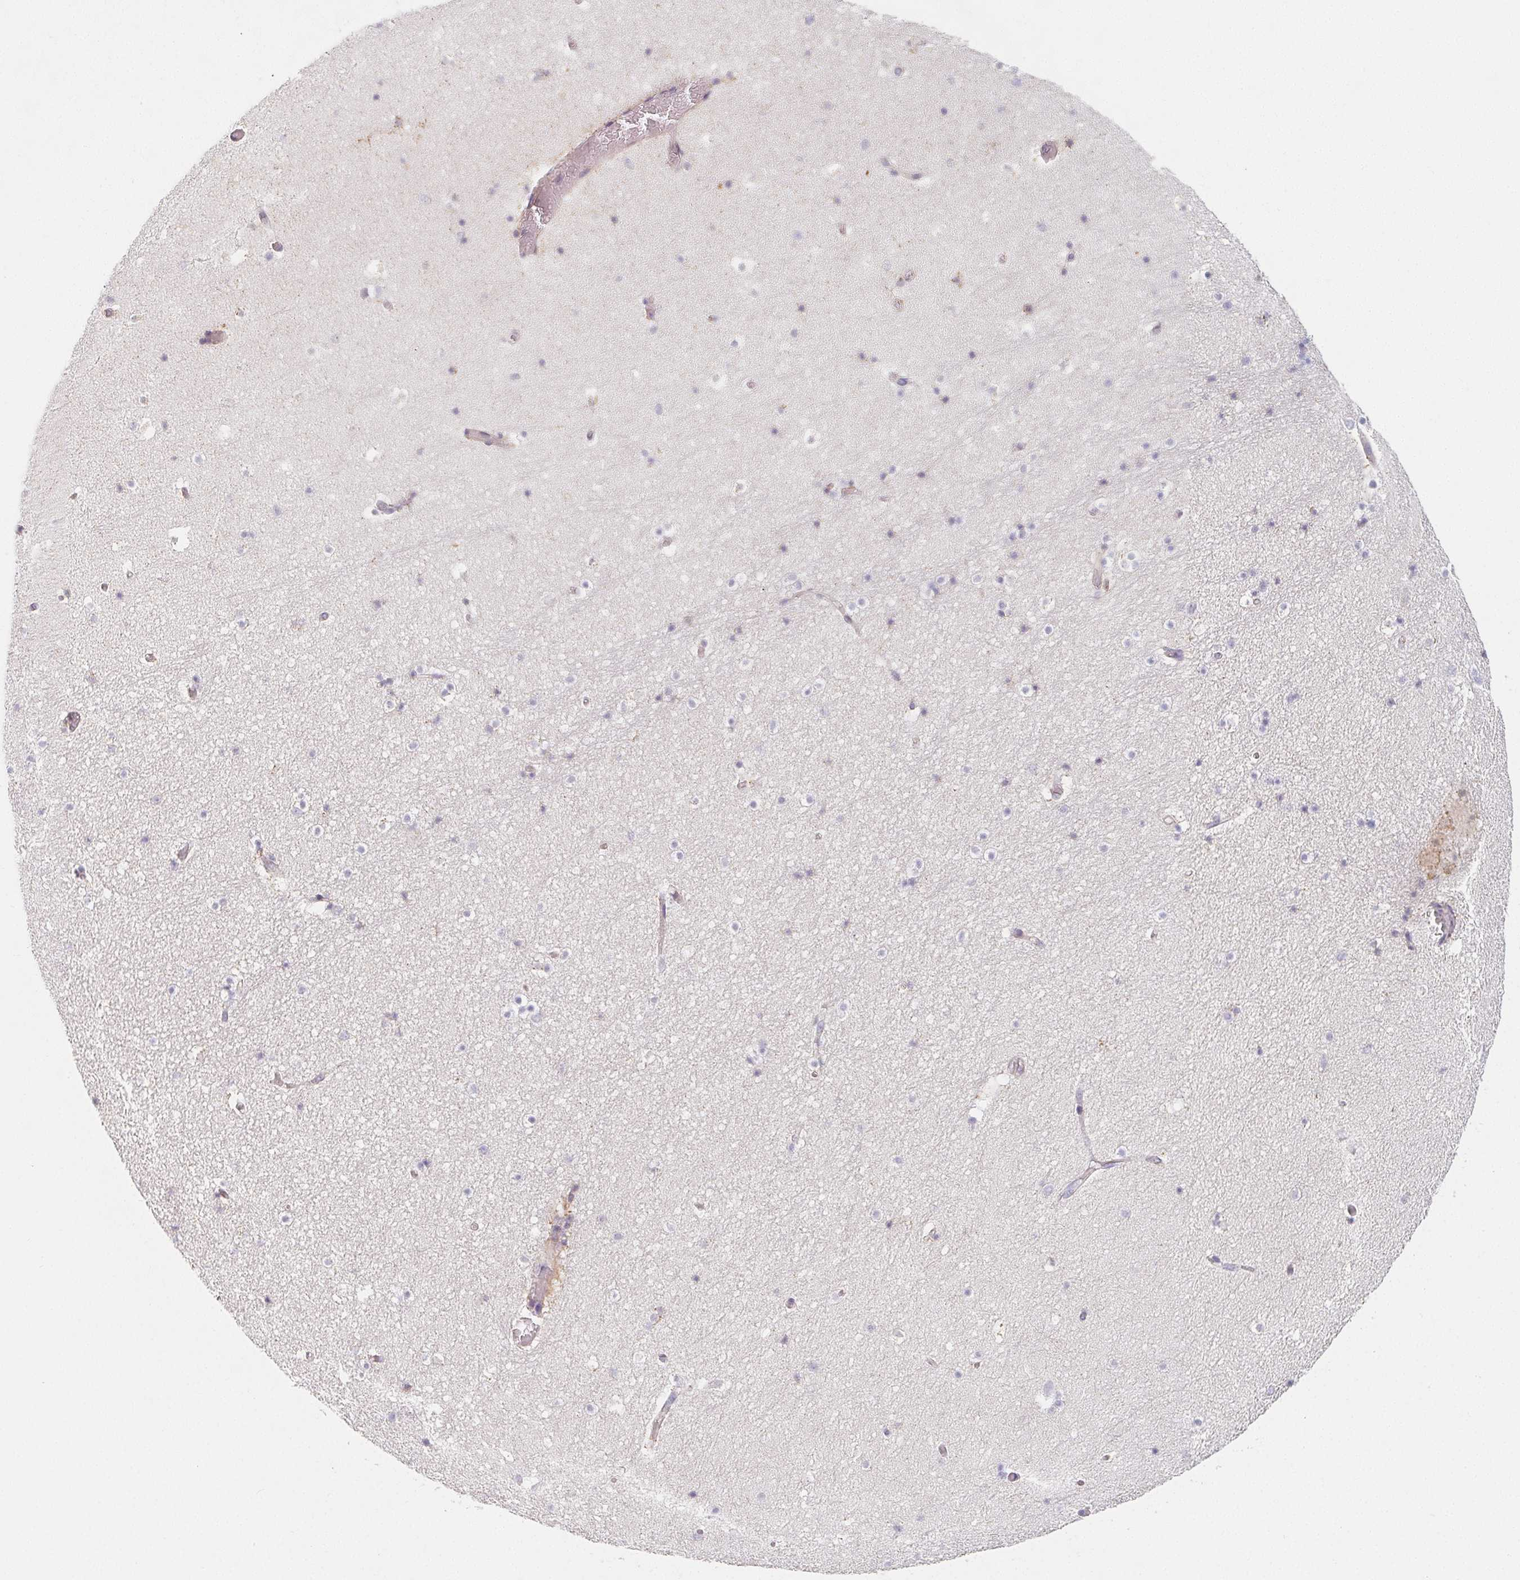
{"staining": {"intensity": "negative", "quantity": "none", "location": "none"}, "tissue": "hippocampus", "cell_type": "Glial cells", "image_type": "normal", "snomed": [{"axis": "morphology", "description": "Normal tissue, NOS"}, {"axis": "topography", "description": "Hippocampus"}], "caption": "A high-resolution photomicrograph shows immunohistochemistry (IHC) staining of benign hippocampus, which displays no significant staining in glial cells.", "gene": "LRRC23", "patient": {"sex": "male", "age": 26}}